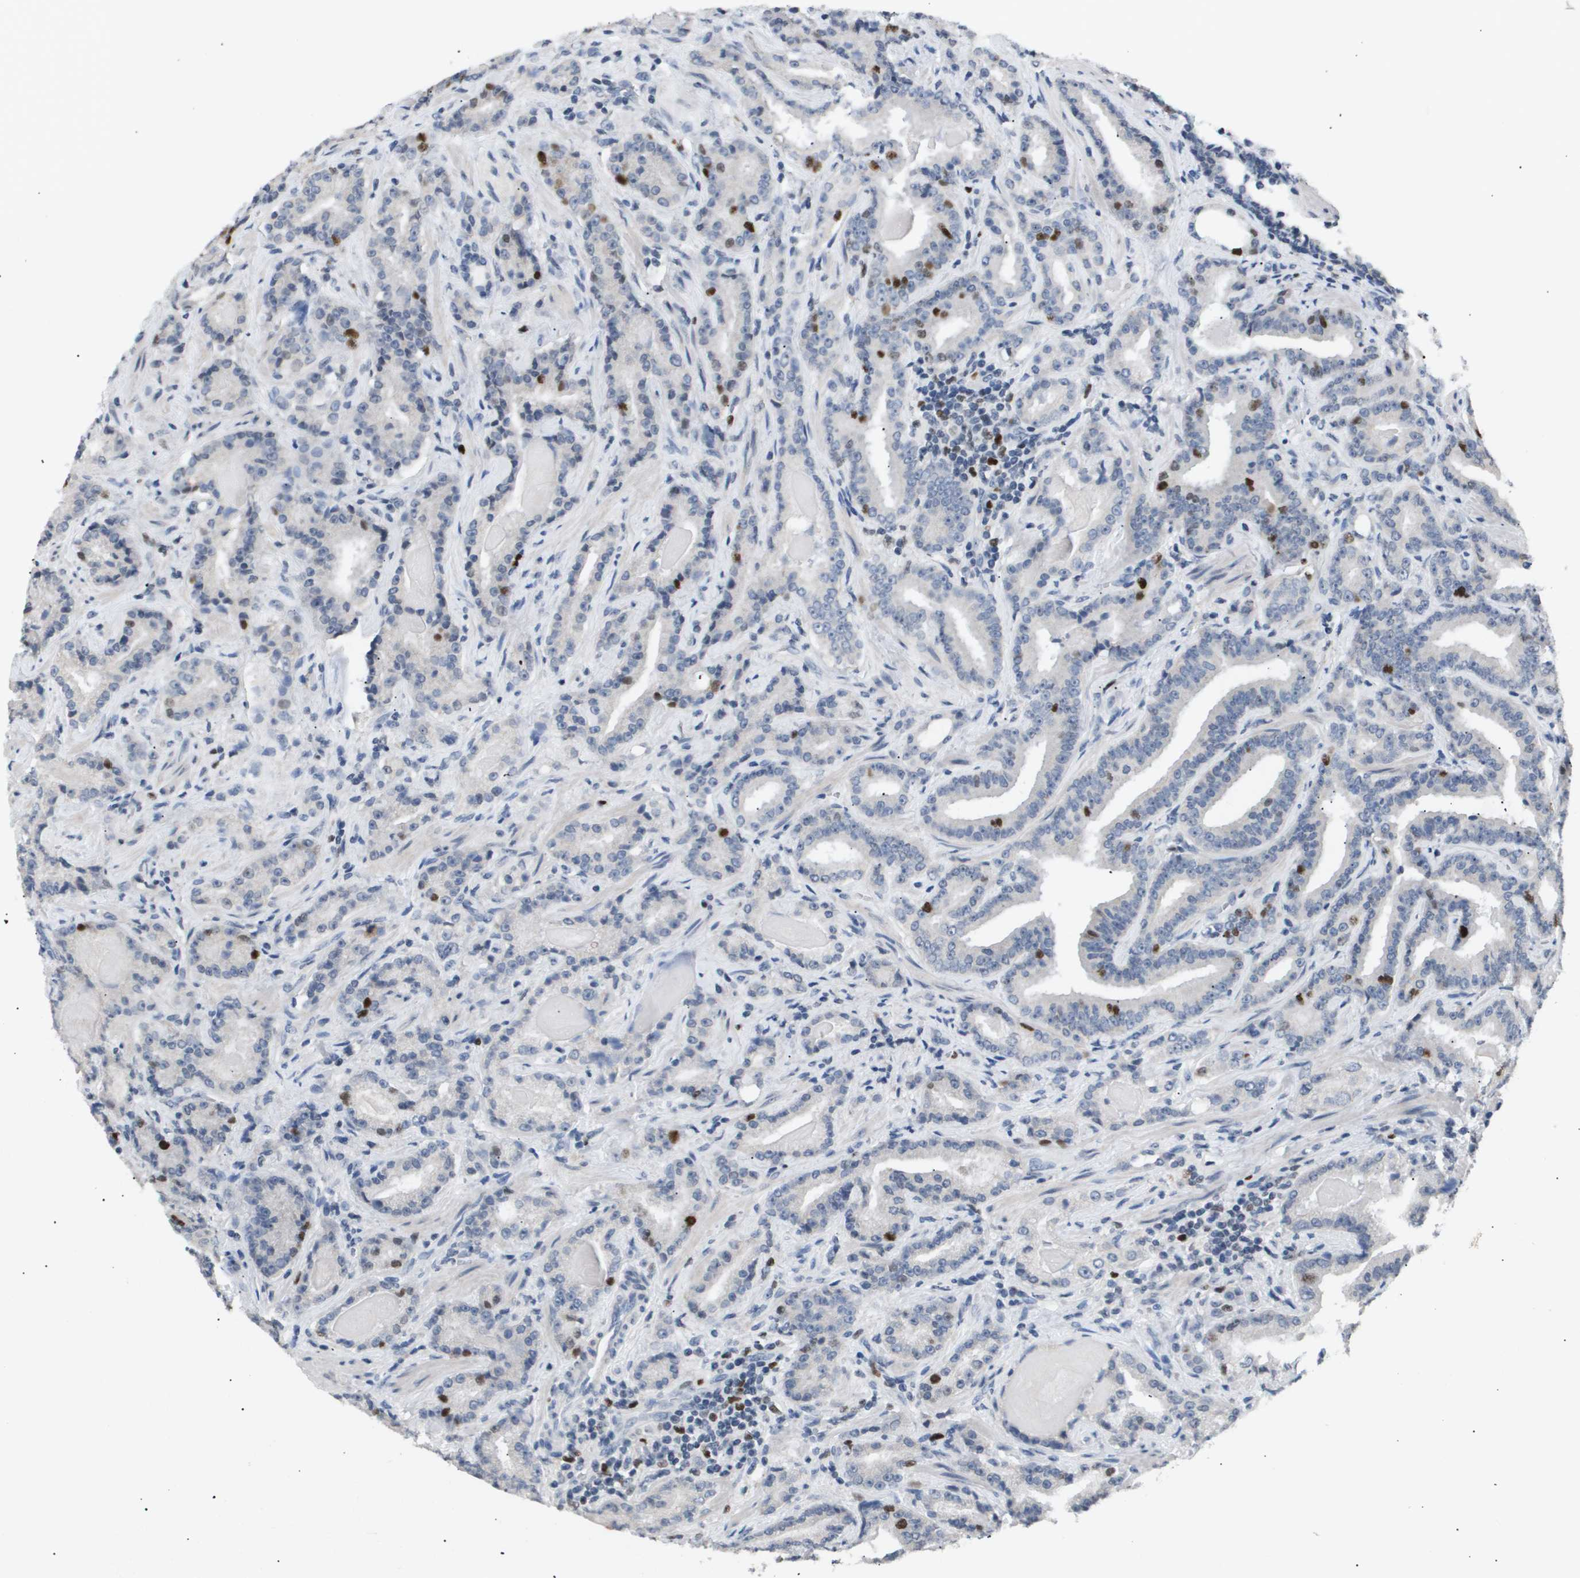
{"staining": {"intensity": "strong", "quantity": "<25%", "location": "nuclear"}, "tissue": "prostate cancer", "cell_type": "Tumor cells", "image_type": "cancer", "snomed": [{"axis": "morphology", "description": "Adenocarcinoma, Low grade"}, {"axis": "topography", "description": "Prostate"}], "caption": "A micrograph of human prostate low-grade adenocarcinoma stained for a protein reveals strong nuclear brown staining in tumor cells.", "gene": "ANAPC2", "patient": {"sex": "male", "age": 60}}